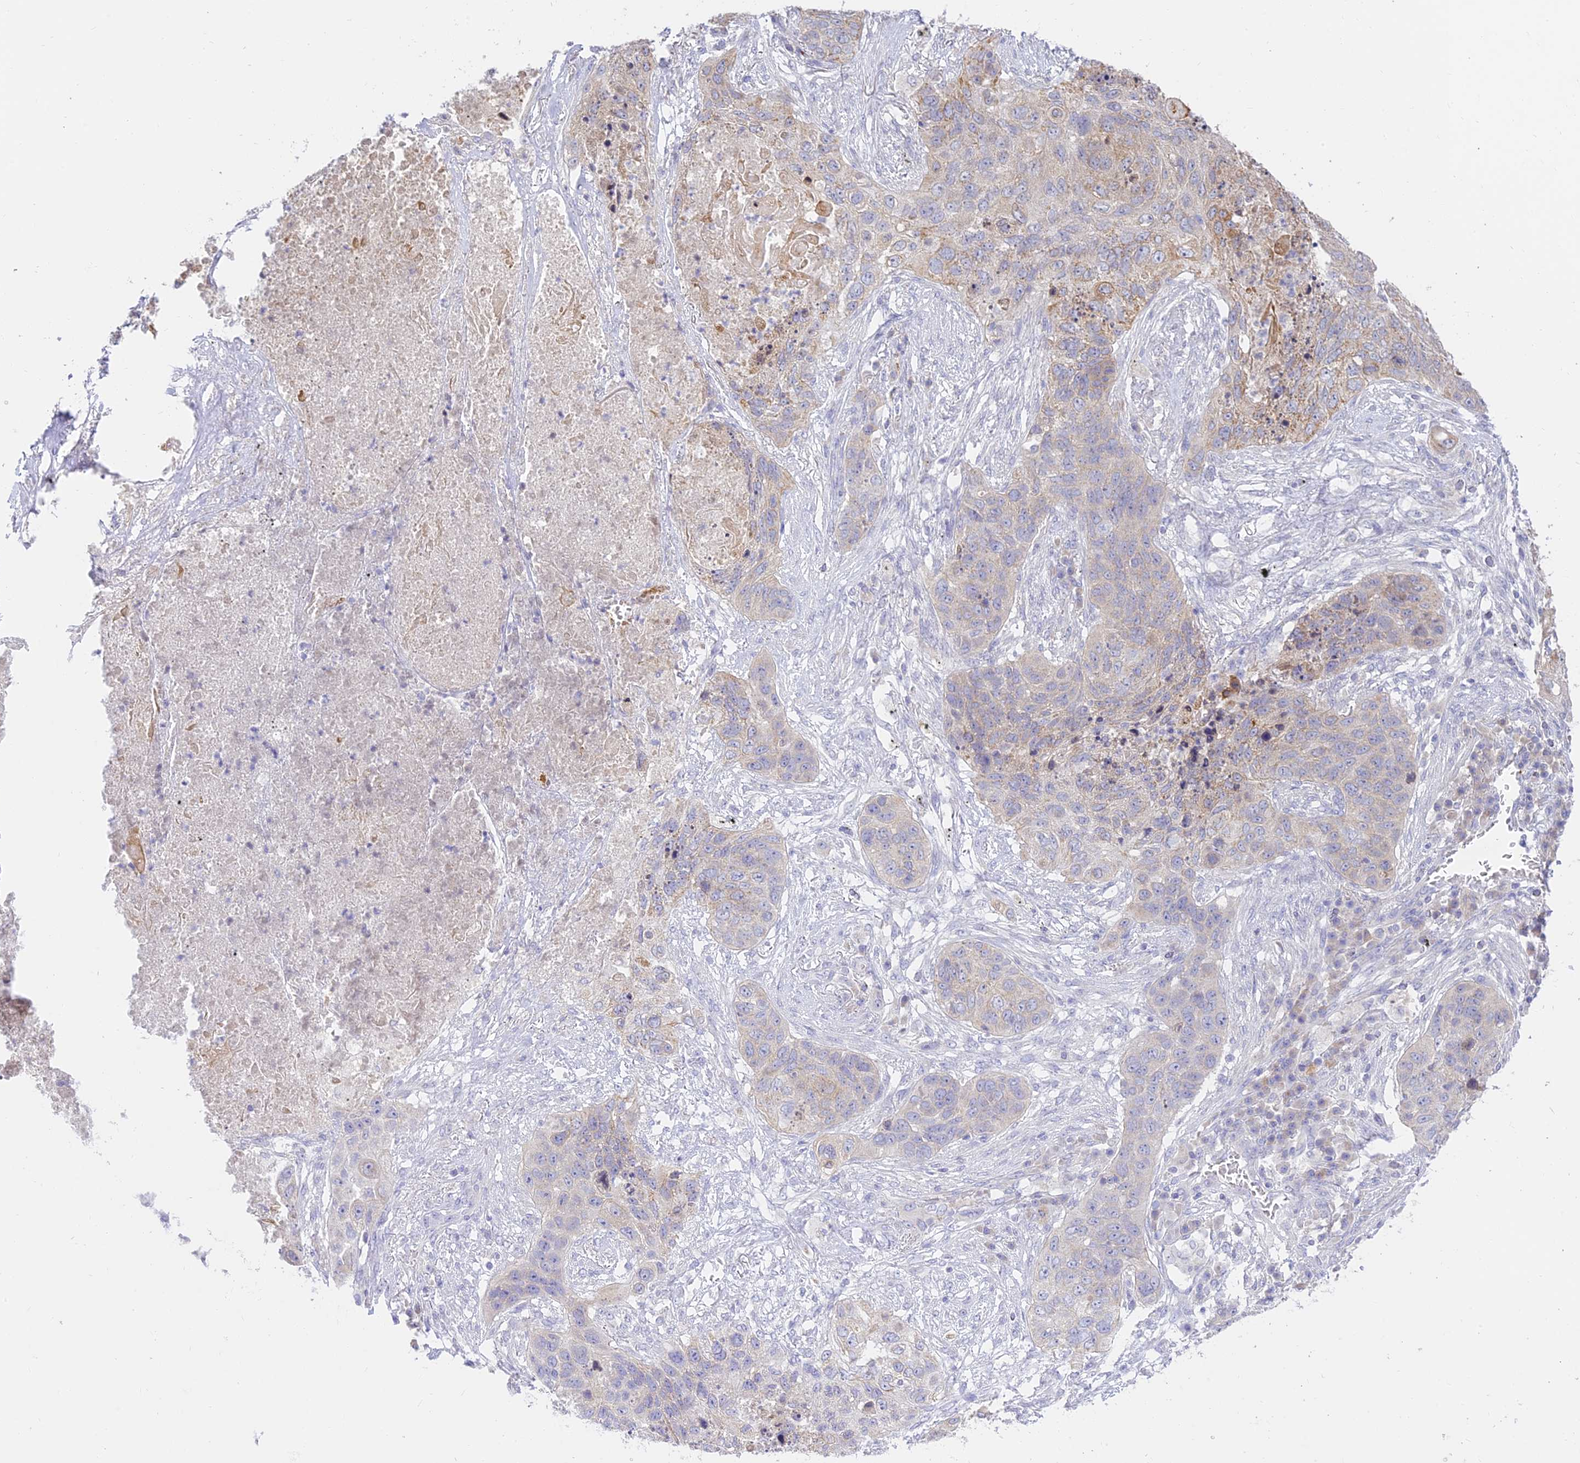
{"staining": {"intensity": "weak", "quantity": "25%-75%", "location": "cytoplasmic/membranous"}, "tissue": "lung cancer", "cell_type": "Tumor cells", "image_type": "cancer", "snomed": [{"axis": "morphology", "description": "Squamous cell carcinoma, NOS"}, {"axis": "topography", "description": "Lung"}], "caption": "Immunohistochemical staining of squamous cell carcinoma (lung) shows low levels of weak cytoplasmic/membranous protein positivity in approximately 25%-75% of tumor cells. (Brightfield microscopy of DAB IHC at high magnification).", "gene": "TMEM40", "patient": {"sex": "female", "age": 63}}